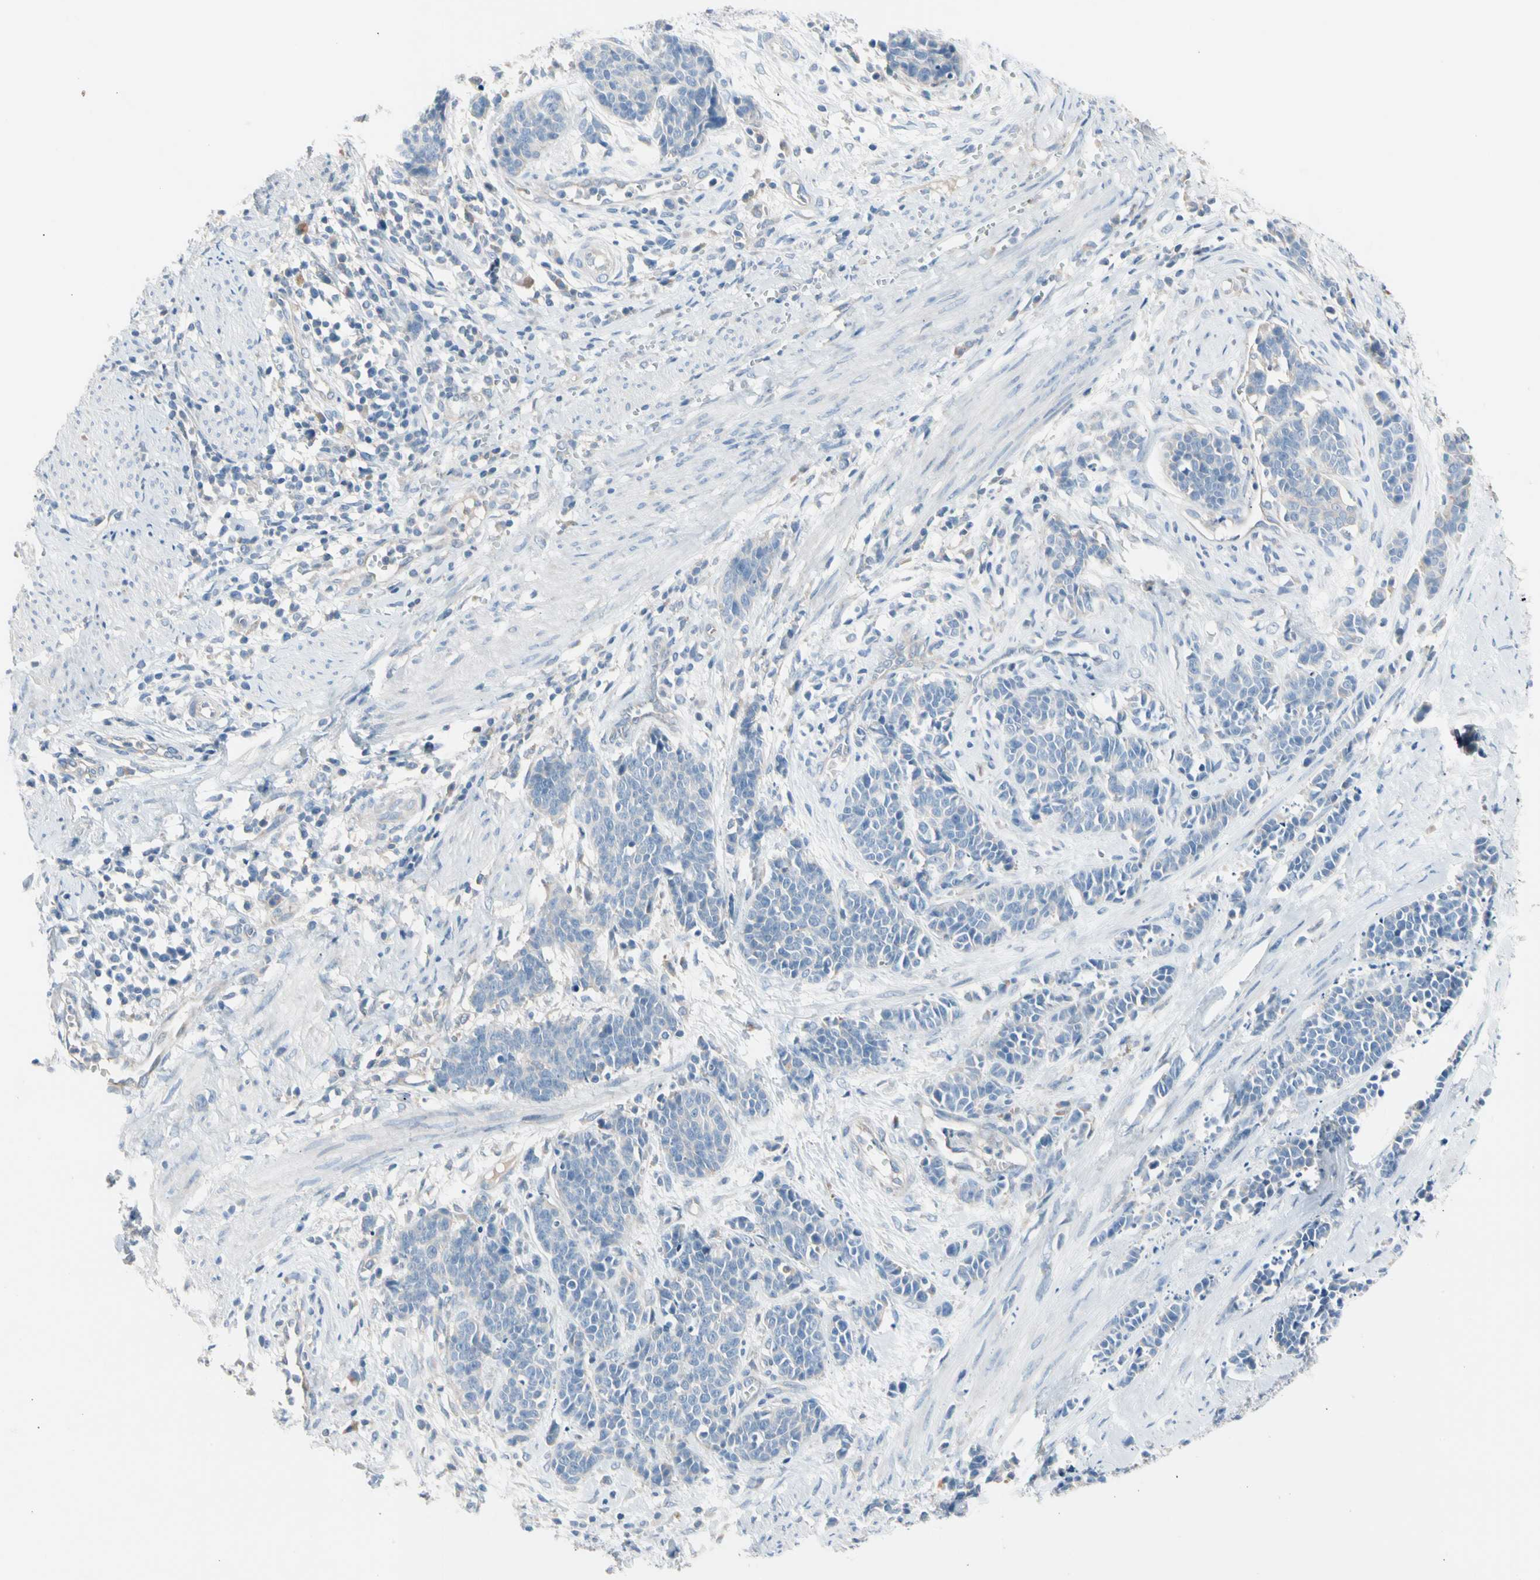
{"staining": {"intensity": "negative", "quantity": "none", "location": "none"}, "tissue": "cervical cancer", "cell_type": "Tumor cells", "image_type": "cancer", "snomed": [{"axis": "morphology", "description": "Squamous cell carcinoma, NOS"}, {"axis": "topography", "description": "Cervix"}], "caption": "The image displays no significant expression in tumor cells of squamous cell carcinoma (cervical). The staining is performed using DAB (3,3'-diaminobenzidine) brown chromogen with nuclei counter-stained in using hematoxylin.", "gene": "CASQ1", "patient": {"sex": "female", "age": 35}}